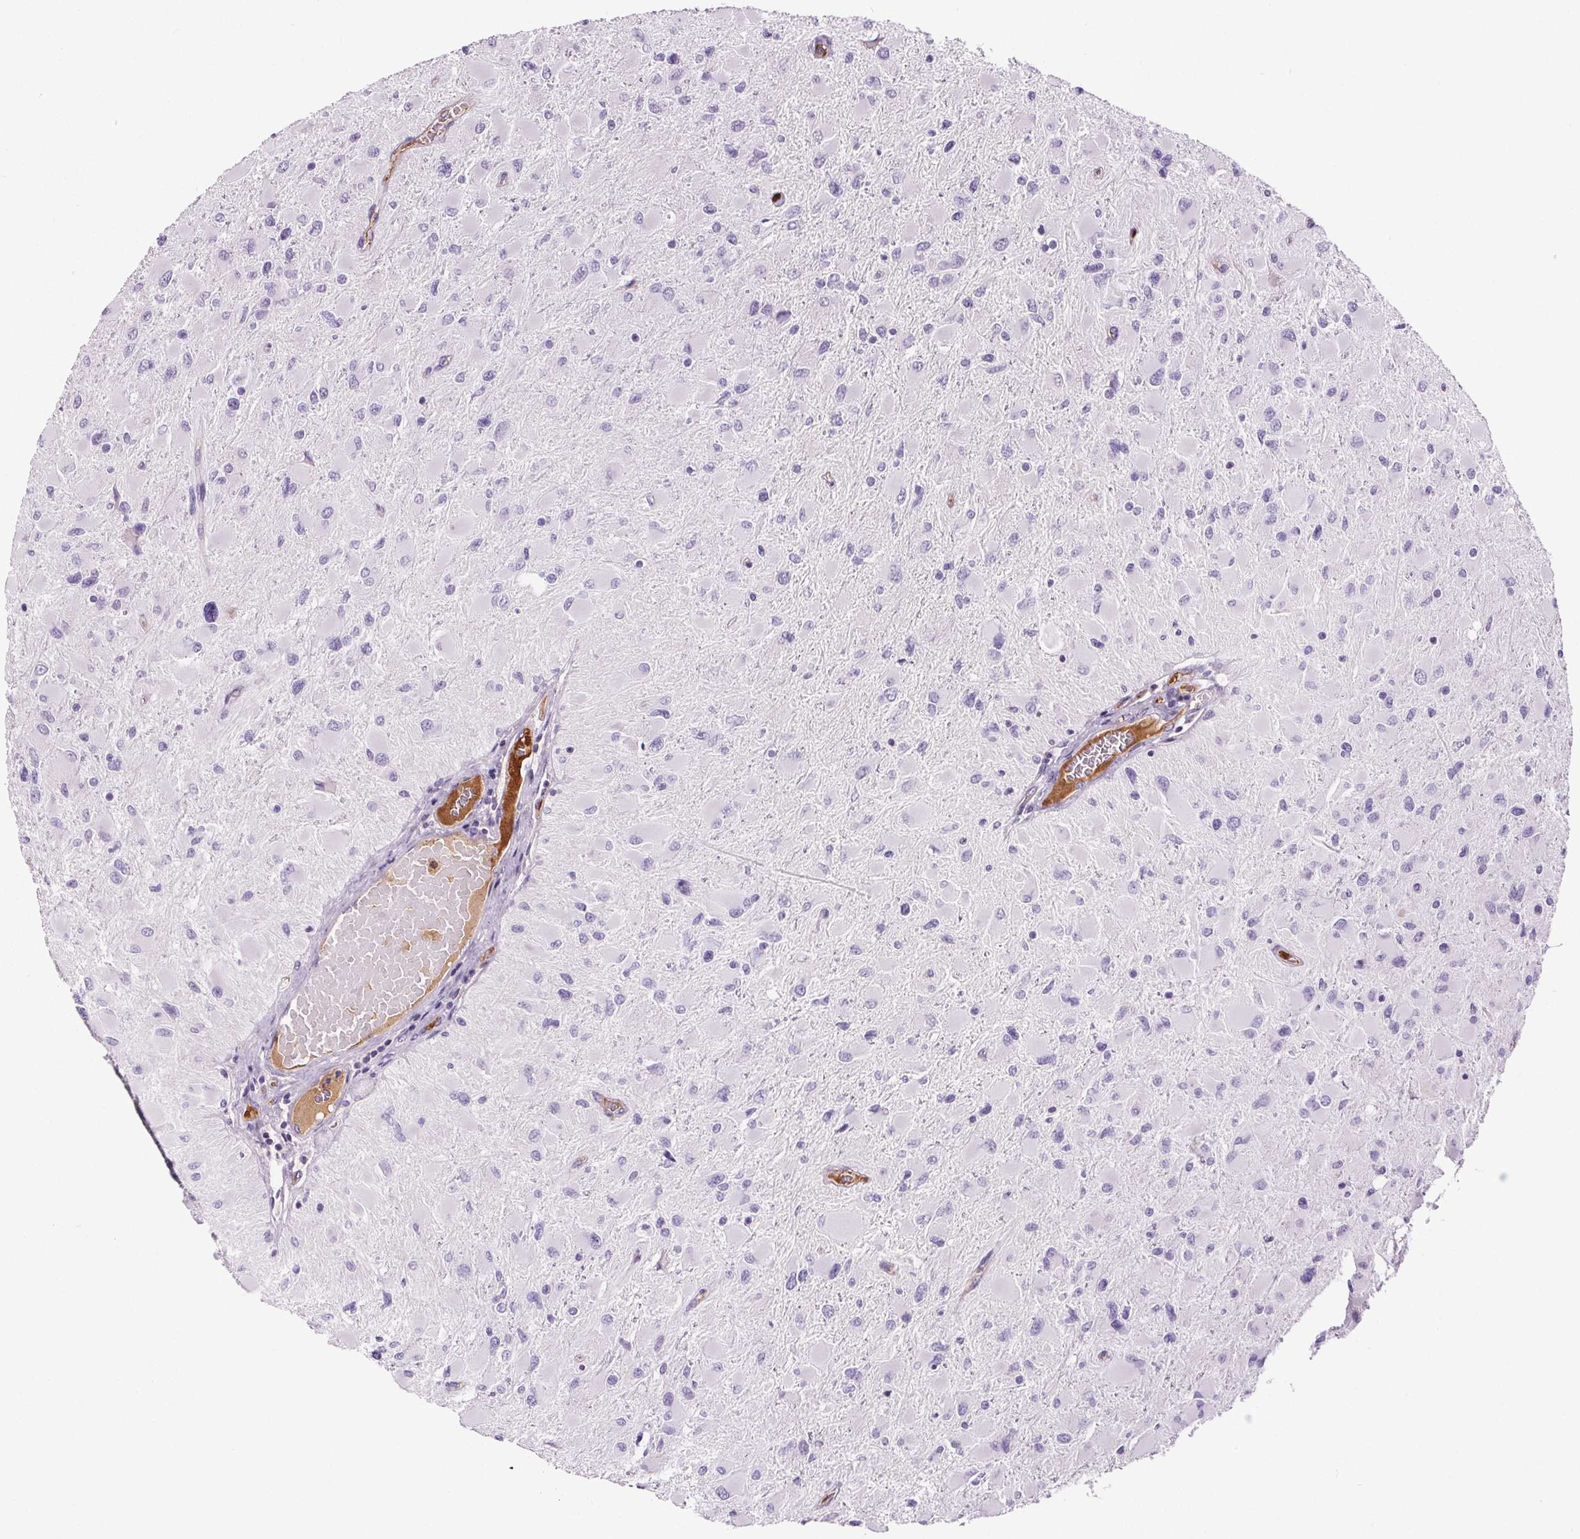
{"staining": {"intensity": "negative", "quantity": "none", "location": "none"}, "tissue": "glioma", "cell_type": "Tumor cells", "image_type": "cancer", "snomed": [{"axis": "morphology", "description": "Glioma, malignant, High grade"}, {"axis": "topography", "description": "Cerebral cortex"}], "caption": "A histopathology image of human glioma is negative for staining in tumor cells. The staining was performed using DAB to visualize the protein expression in brown, while the nuclei were stained in blue with hematoxylin (Magnification: 20x).", "gene": "CD5L", "patient": {"sex": "female", "age": 36}}